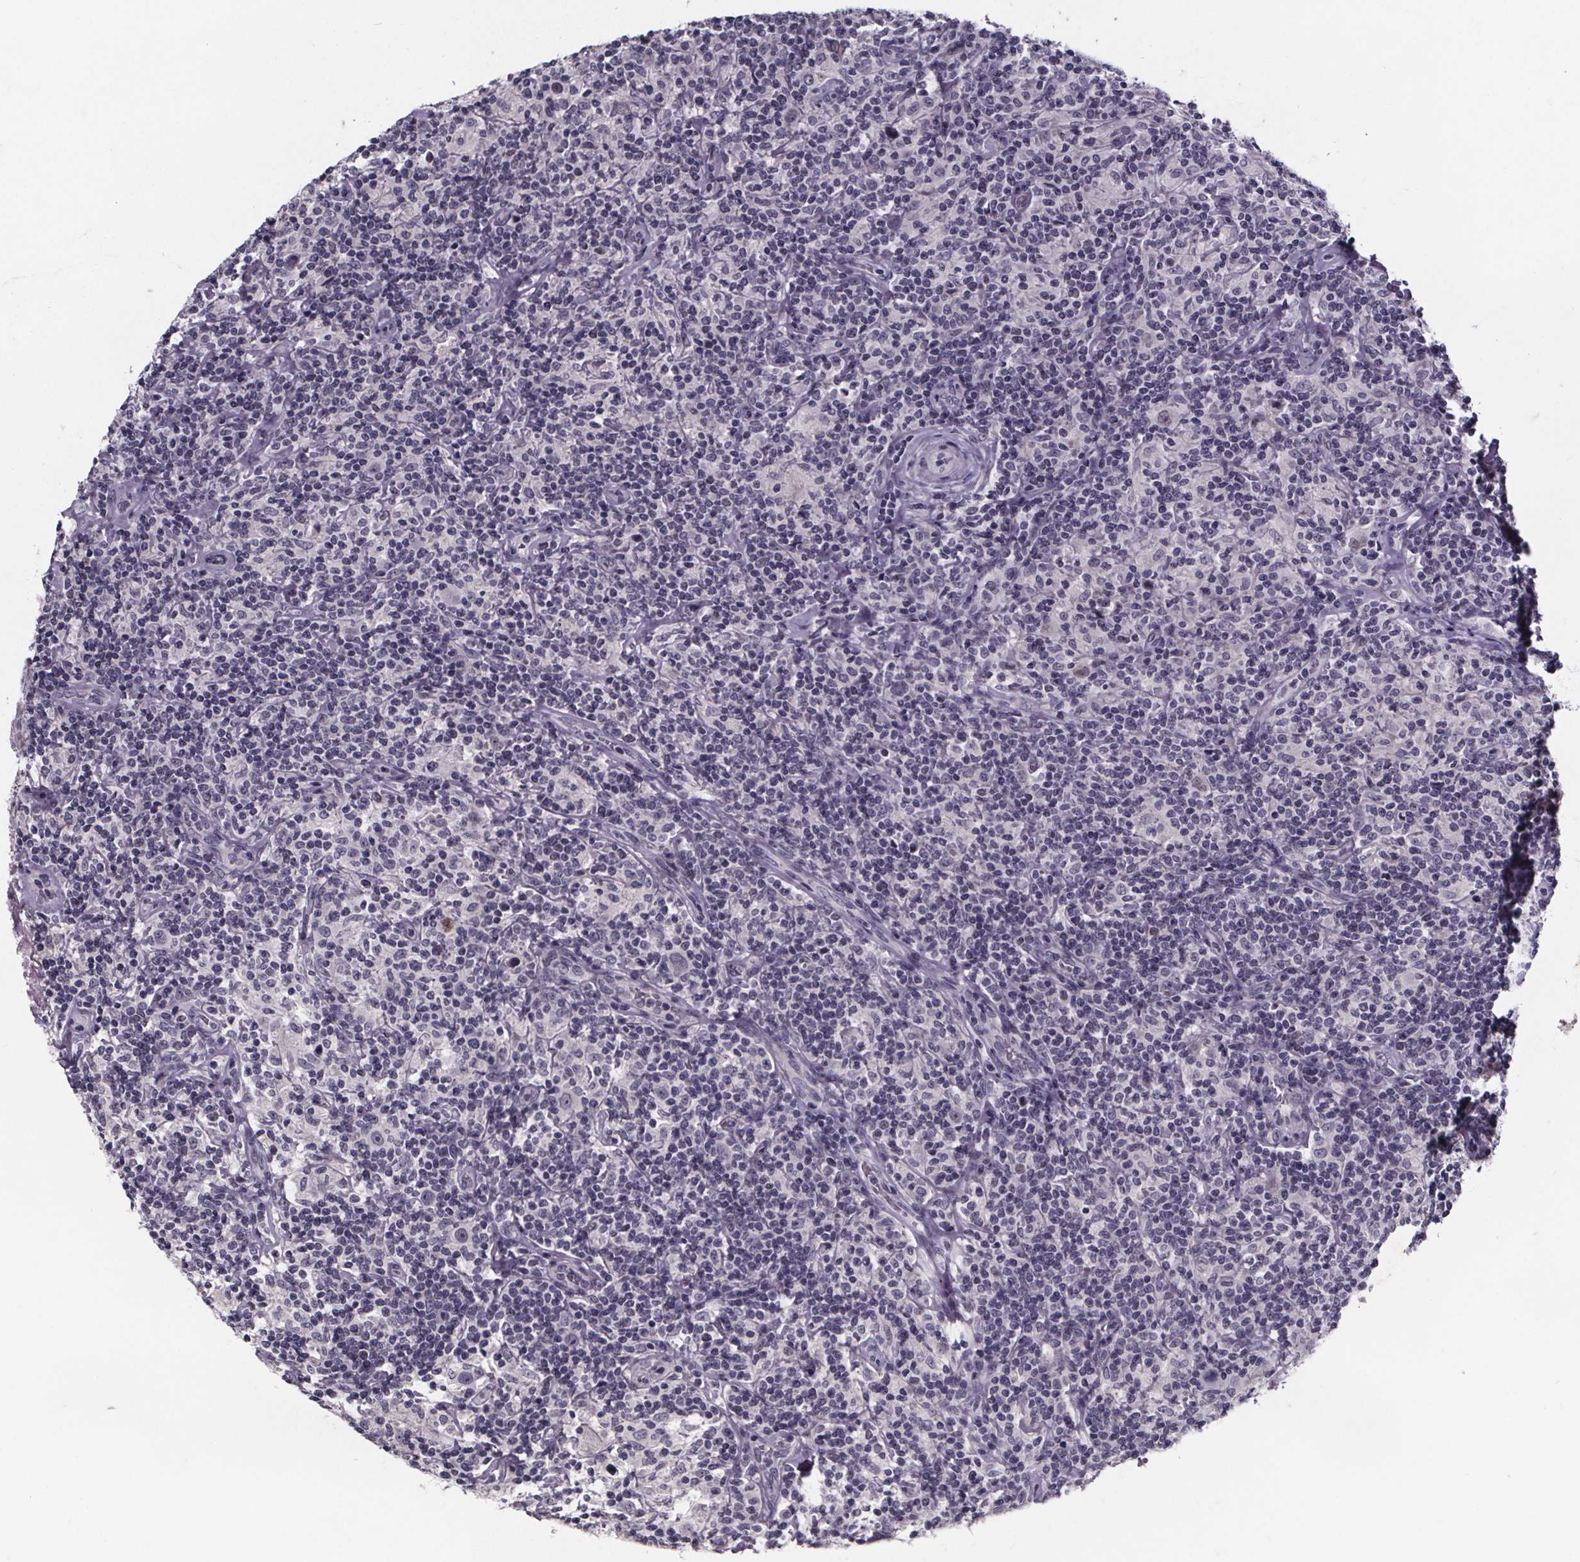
{"staining": {"intensity": "negative", "quantity": "none", "location": "none"}, "tissue": "lymphoma", "cell_type": "Tumor cells", "image_type": "cancer", "snomed": [{"axis": "morphology", "description": "Hodgkin's disease, NOS"}, {"axis": "topography", "description": "Lymph node"}], "caption": "This is an immunohistochemistry (IHC) micrograph of human Hodgkin's disease. There is no positivity in tumor cells.", "gene": "AR", "patient": {"sex": "male", "age": 70}}